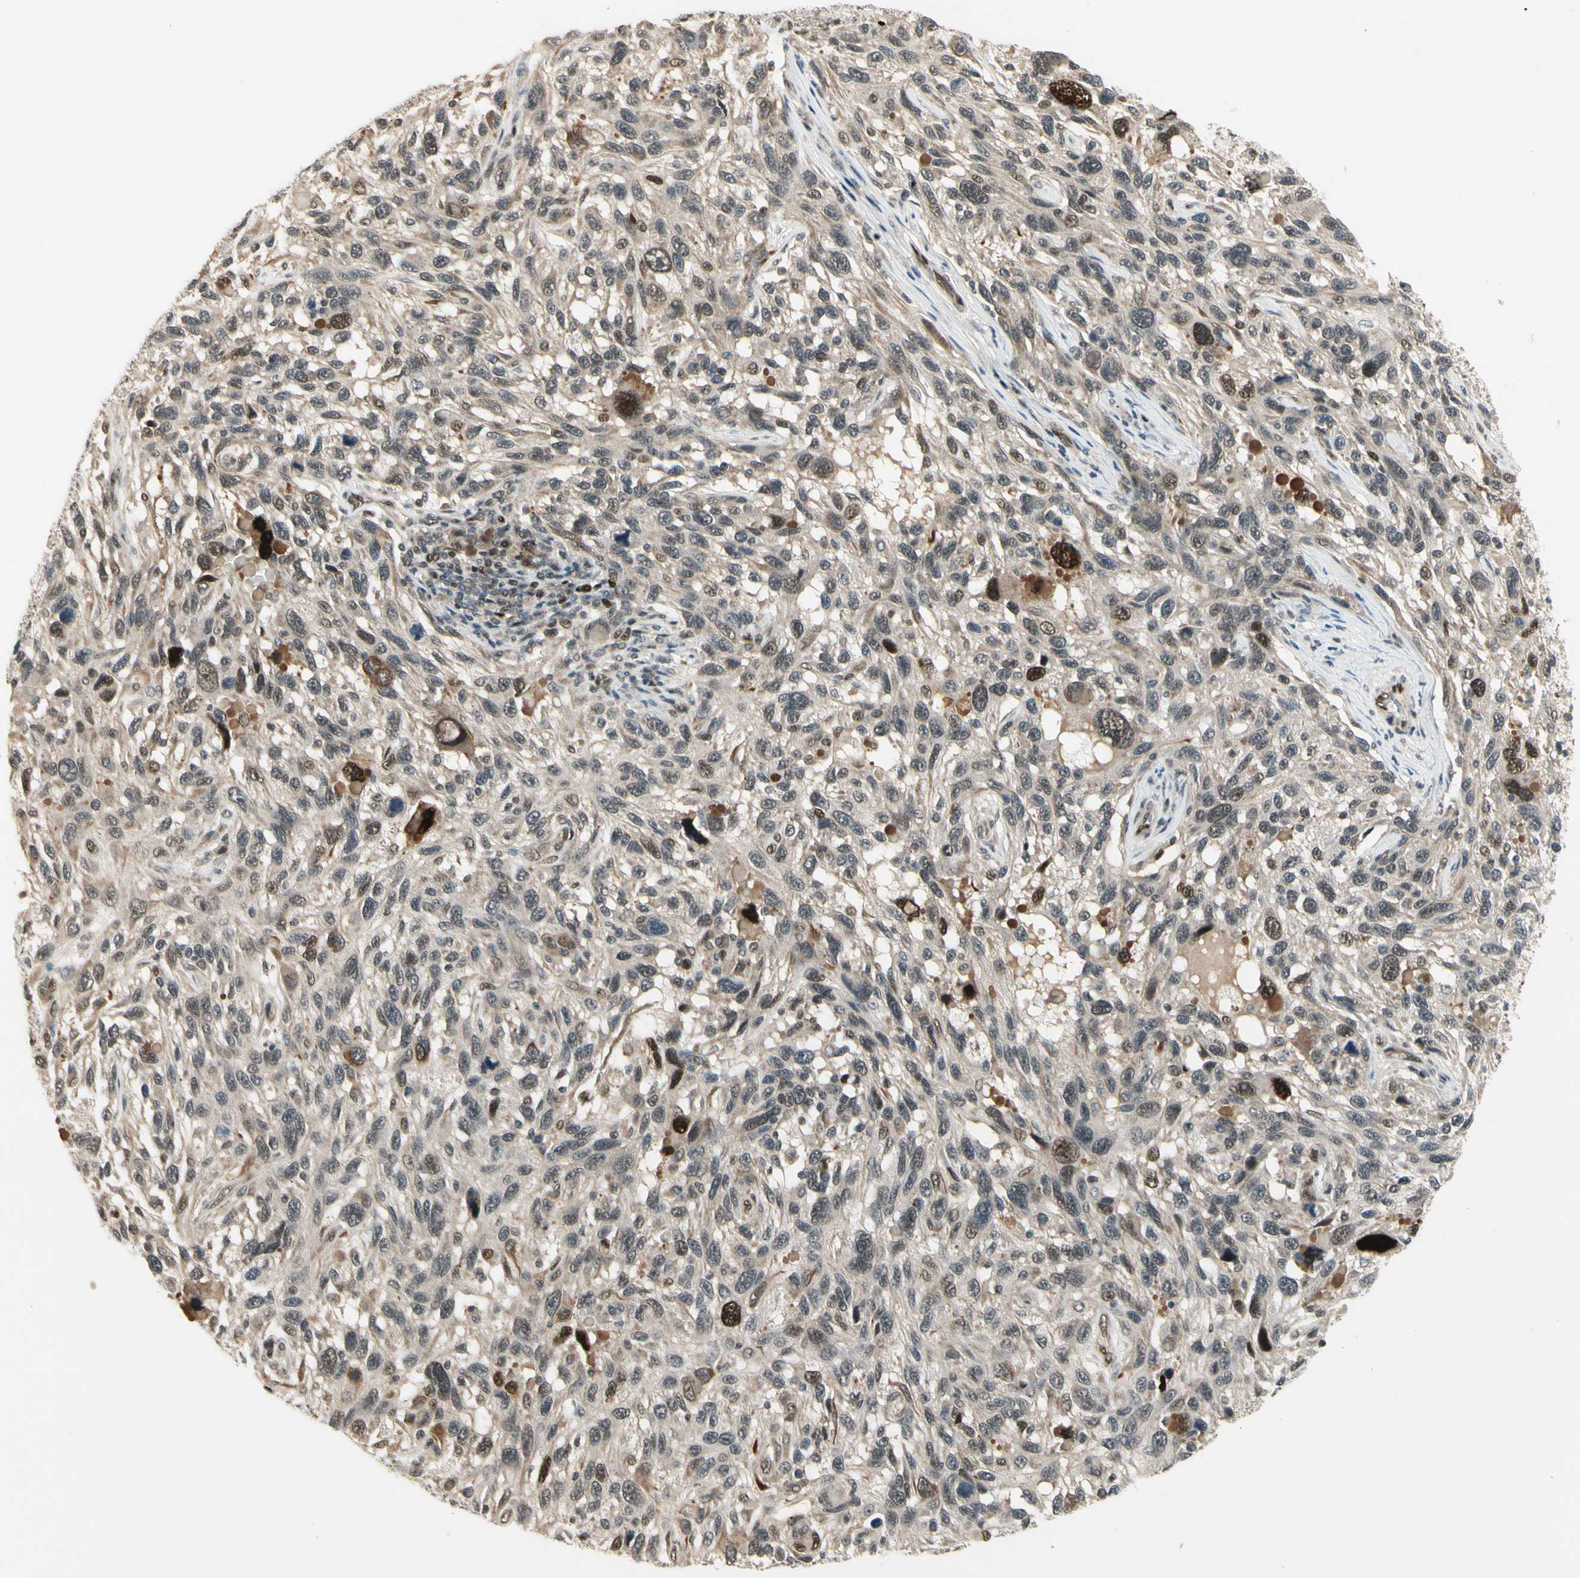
{"staining": {"intensity": "moderate", "quantity": "<25%", "location": "cytoplasmic/membranous,nuclear"}, "tissue": "melanoma", "cell_type": "Tumor cells", "image_type": "cancer", "snomed": [{"axis": "morphology", "description": "Malignant melanoma, NOS"}, {"axis": "topography", "description": "Skin"}], "caption": "Immunohistochemical staining of melanoma exhibits low levels of moderate cytoplasmic/membranous and nuclear expression in about <25% of tumor cells.", "gene": "CDK11A", "patient": {"sex": "male", "age": 53}}